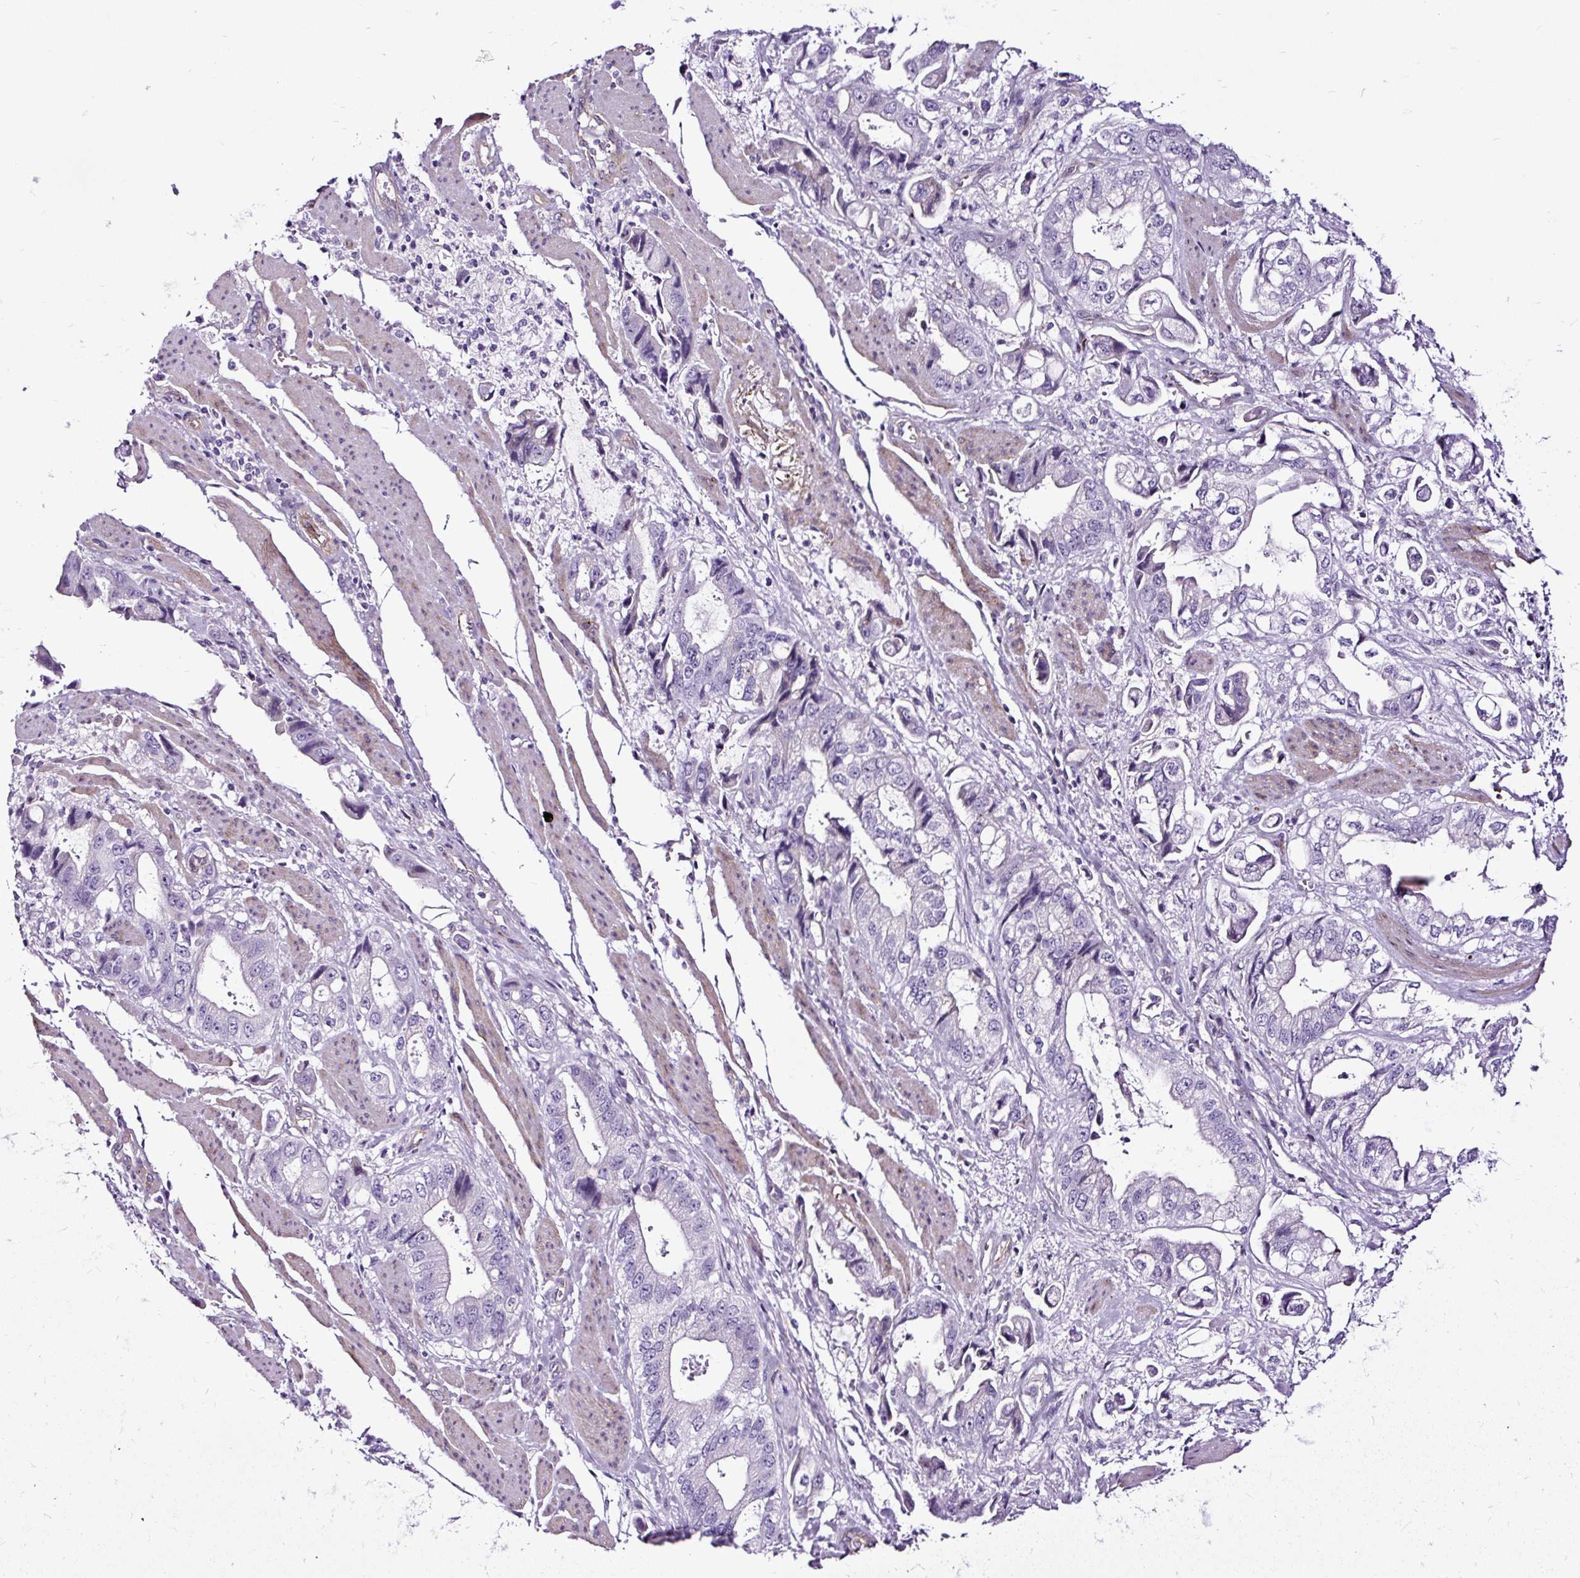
{"staining": {"intensity": "negative", "quantity": "none", "location": "none"}, "tissue": "stomach cancer", "cell_type": "Tumor cells", "image_type": "cancer", "snomed": [{"axis": "morphology", "description": "Adenocarcinoma, NOS"}, {"axis": "topography", "description": "Stomach"}], "caption": "Immunohistochemistry photomicrograph of human adenocarcinoma (stomach) stained for a protein (brown), which exhibits no staining in tumor cells. (DAB IHC, high magnification).", "gene": "SLC7A8", "patient": {"sex": "male", "age": 62}}